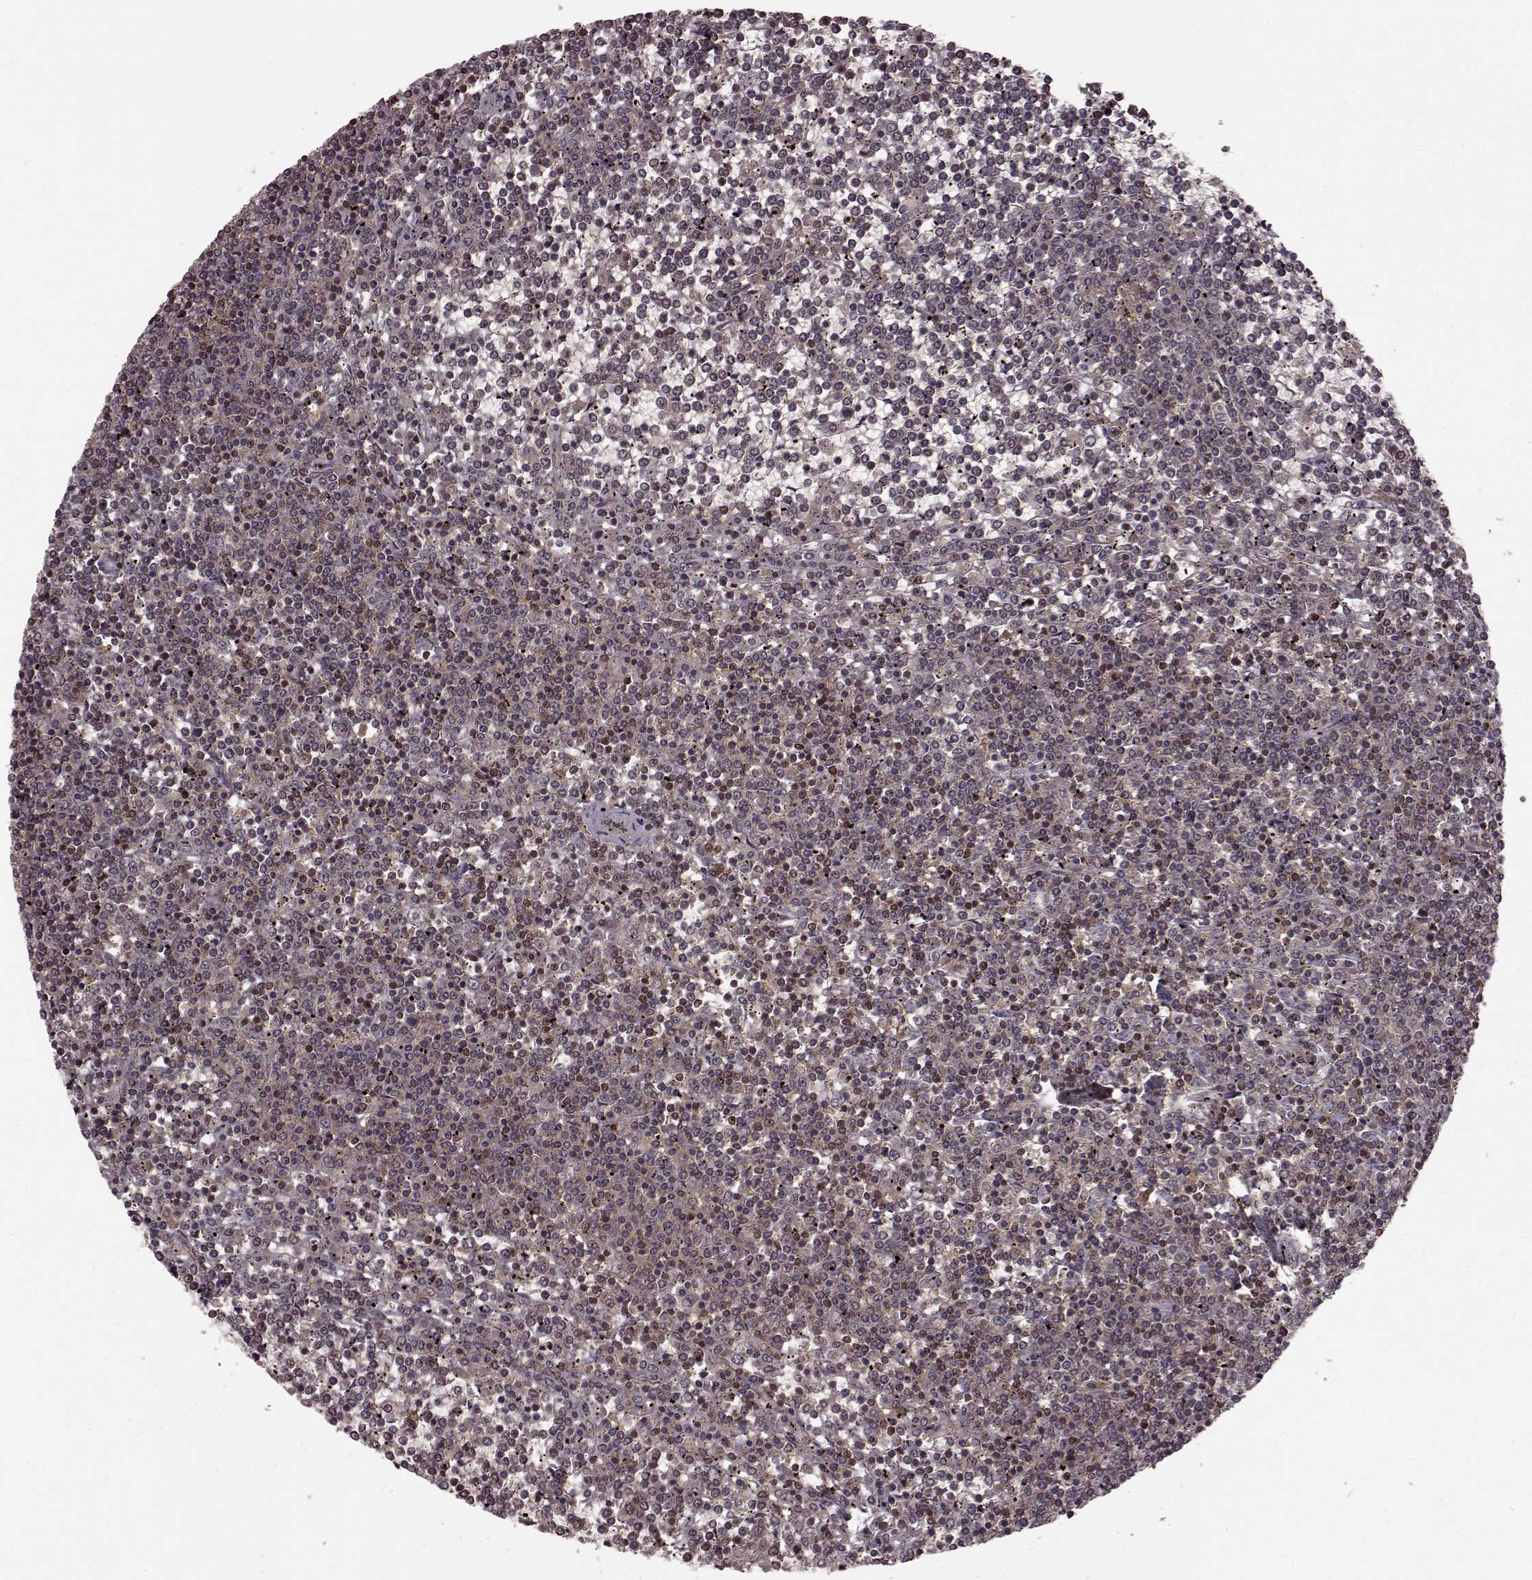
{"staining": {"intensity": "moderate", "quantity": "<25%", "location": "cytoplasmic/membranous,nuclear"}, "tissue": "lymphoma", "cell_type": "Tumor cells", "image_type": "cancer", "snomed": [{"axis": "morphology", "description": "Malignant lymphoma, non-Hodgkin's type, Low grade"}, {"axis": "topography", "description": "Spleen"}], "caption": "Immunohistochemistry (IHC) histopathology image of neoplastic tissue: lymphoma stained using IHC shows low levels of moderate protein expression localized specifically in the cytoplasmic/membranous and nuclear of tumor cells, appearing as a cytoplasmic/membranous and nuclear brown color.", "gene": "GSS", "patient": {"sex": "female", "age": 19}}